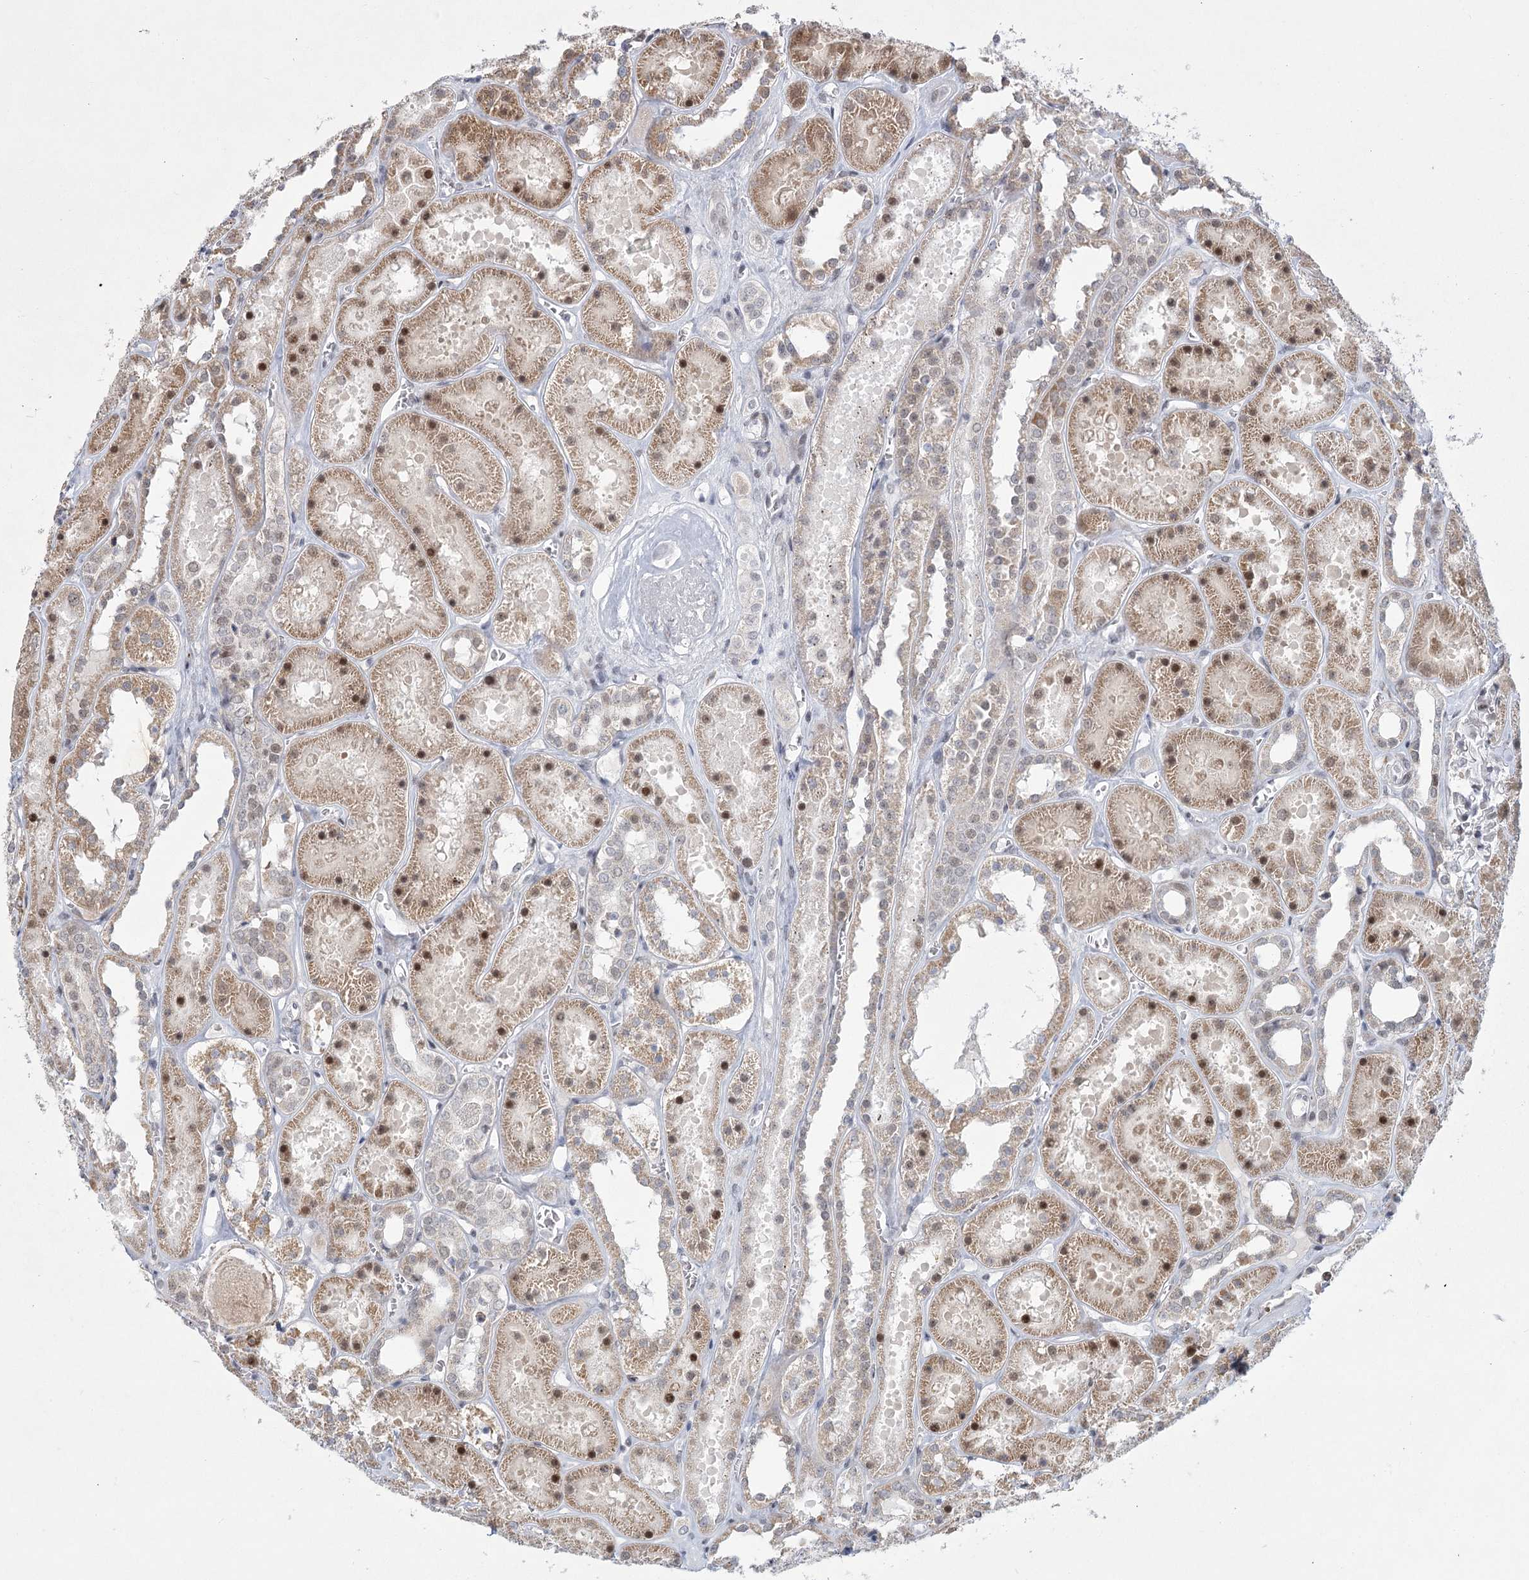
{"staining": {"intensity": "moderate", "quantity": "<25%", "location": "nuclear"}, "tissue": "kidney", "cell_type": "Cells in glomeruli", "image_type": "normal", "snomed": [{"axis": "morphology", "description": "Normal tissue, NOS"}, {"axis": "topography", "description": "Kidney"}], "caption": "An image showing moderate nuclear staining in about <25% of cells in glomeruli in normal kidney, as visualized by brown immunohistochemical staining.", "gene": "CIB4", "patient": {"sex": "female", "age": 41}}